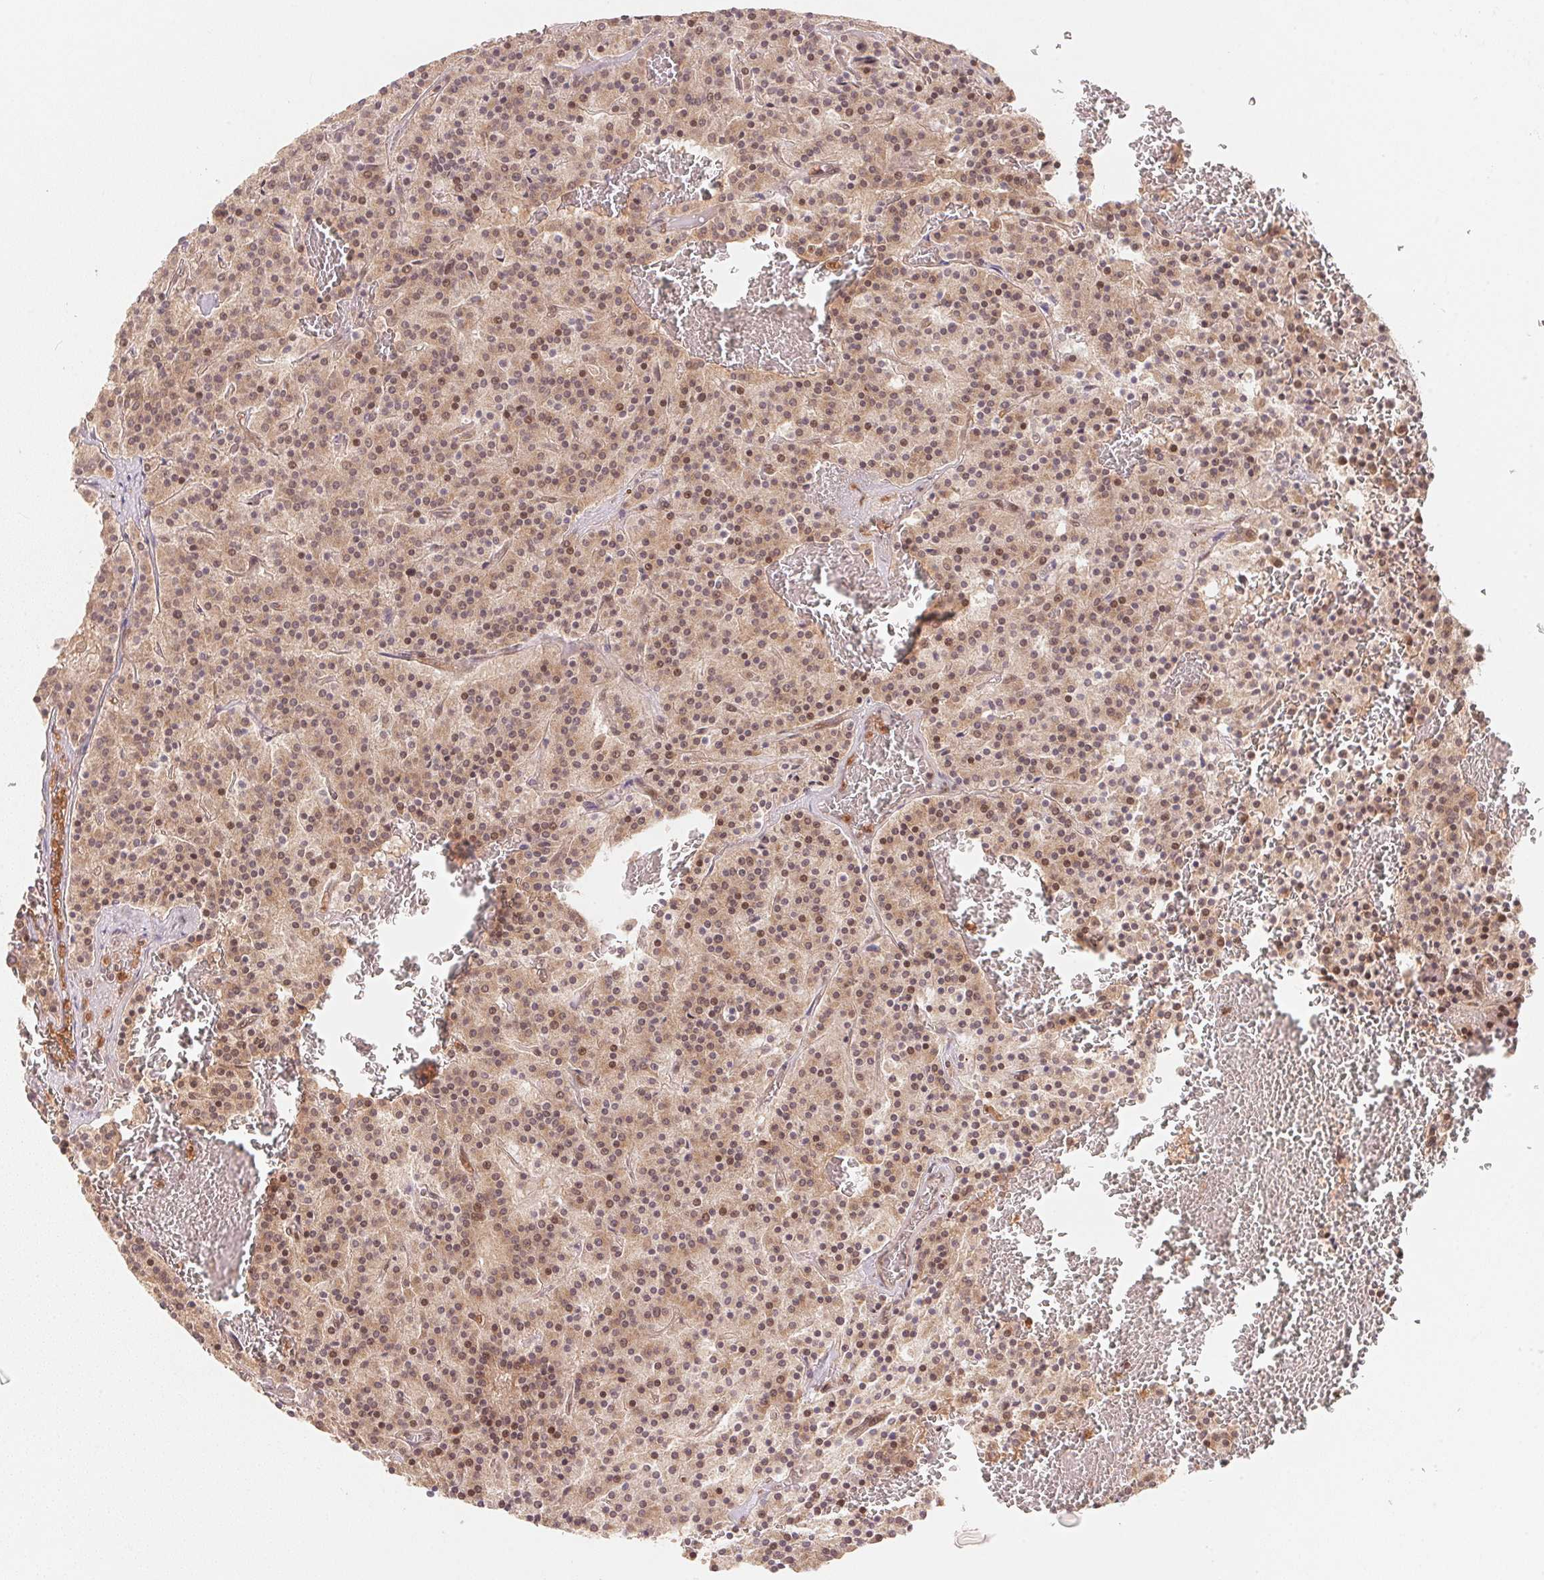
{"staining": {"intensity": "weak", "quantity": ">75%", "location": "cytoplasmic/membranous,nuclear"}, "tissue": "carcinoid", "cell_type": "Tumor cells", "image_type": "cancer", "snomed": [{"axis": "morphology", "description": "Carcinoid, malignant, NOS"}, {"axis": "topography", "description": "Lung"}], "caption": "Carcinoid stained with immunohistochemistry (IHC) exhibits weak cytoplasmic/membranous and nuclear staining in about >75% of tumor cells.", "gene": "CCDC102B", "patient": {"sex": "male", "age": 70}}